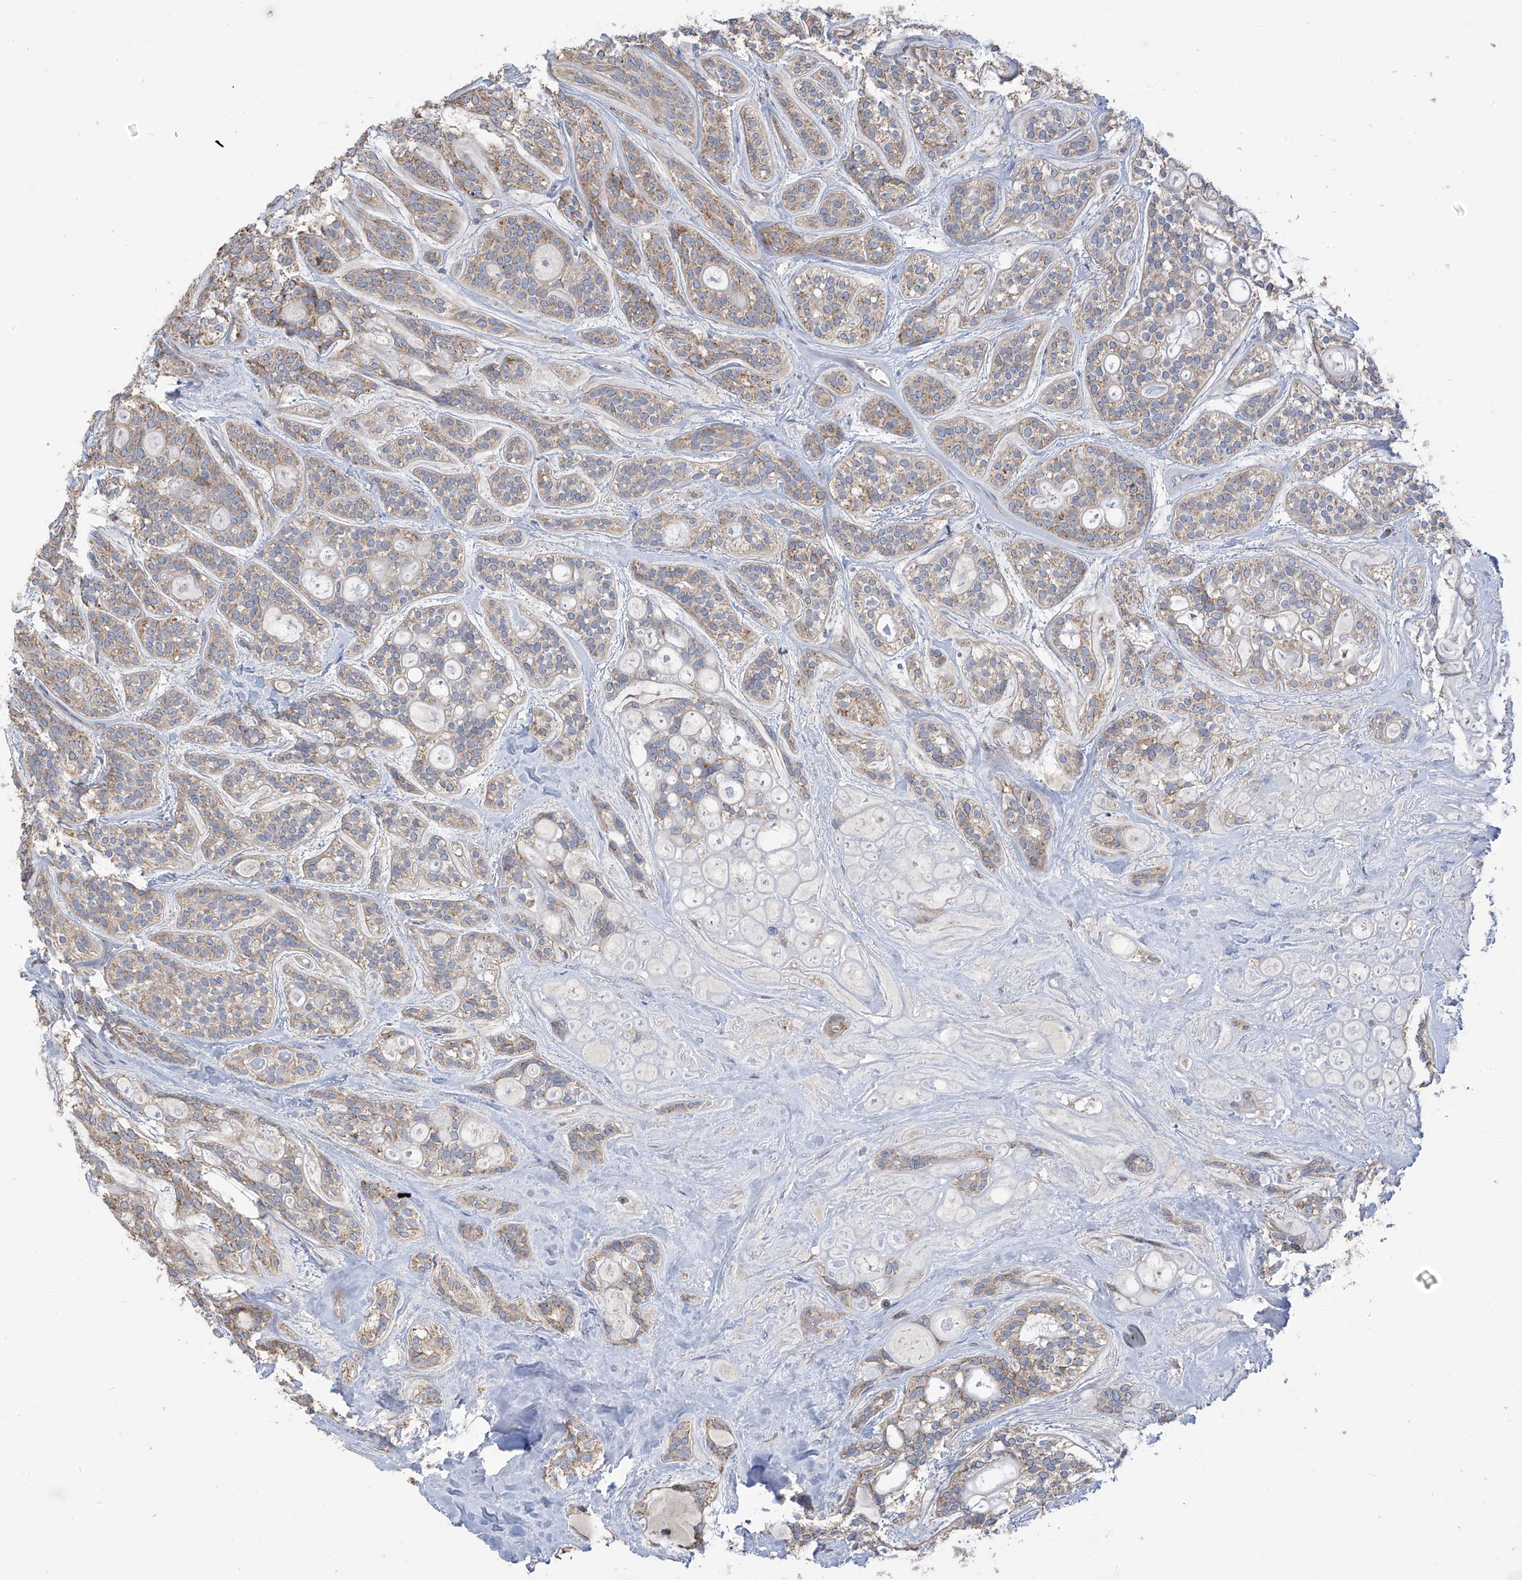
{"staining": {"intensity": "moderate", "quantity": "25%-75%", "location": "cytoplasmic/membranous"}, "tissue": "head and neck cancer", "cell_type": "Tumor cells", "image_type": "cancer", "snomed": [{"axis": "morphology", "description": "Adenocarcinoma, NOS"}, {"axis": "topography", "description": "Head-Neck"}], "caption": "IHC photomicrograph of human head and neck cancer (adenocarcinoma) stained for a protein (brown), which exhibits medium levels of moderate cytoplasmic/membranous staining in approximately 25%-75% of tumor cells.", "gene": "PNPT1", "patient": {"sex": "male", "age": 66}}